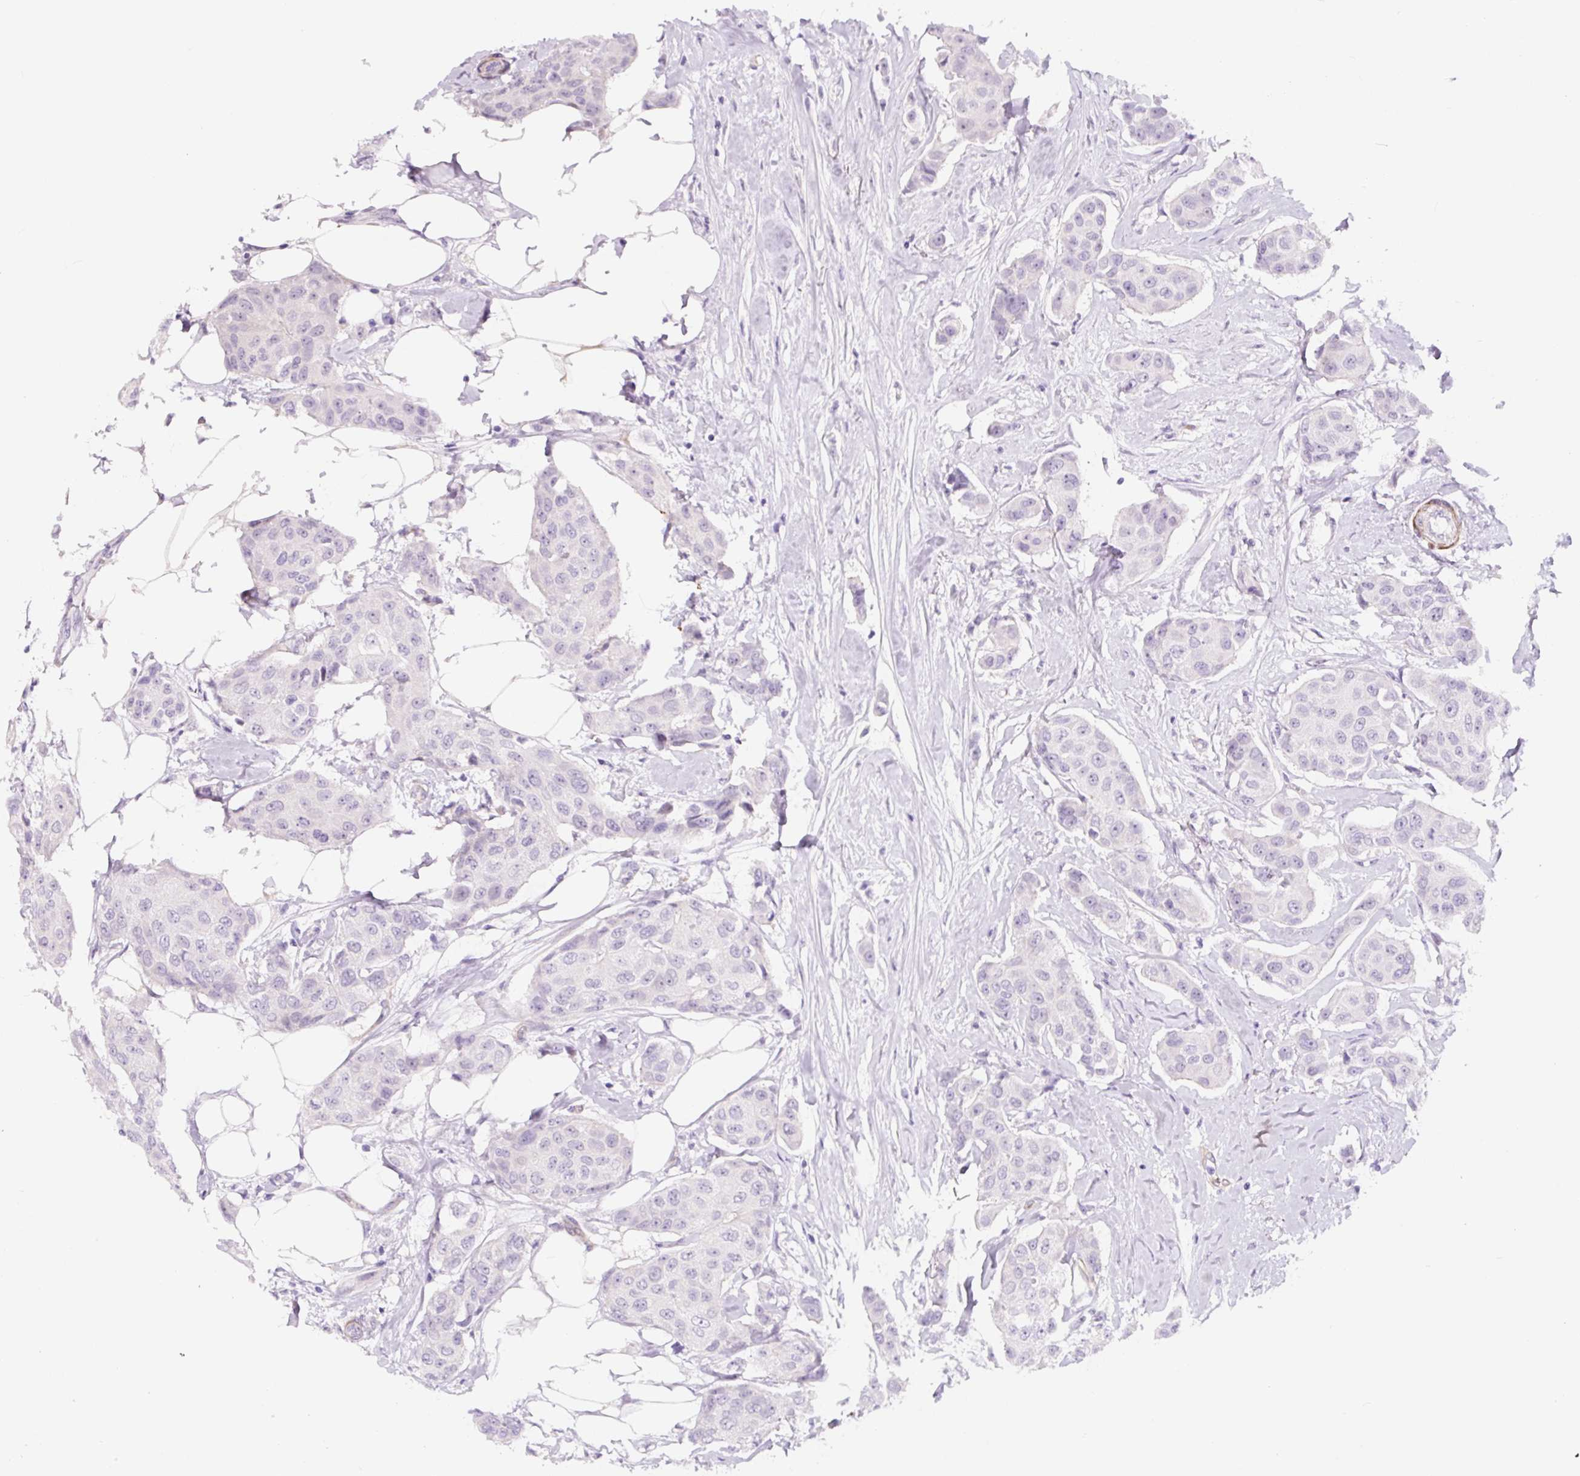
{"staining": {"intensity": "negative", "quantity": "none", "location": "none"}, "tissue": "breast cancer", "cell_type": "Tumor cells", "image_type": "cancer", "snomed": [{"axis": "morphology", "description": "Duct carcinoma"}, {"axis": "topography", "description": "Breast"}, {"axis": "topography", "description": "Lymph node"}], "caption": "Protein analysis of breast cancer displays no significant positivity in tumor cells. (Brightfield microscopy of DAB (3,3'-diaminobenzidine) immunohistochemistry at high magnification).", "gene": "CCL25", "patient": {"sex": "female", "age": 80}}